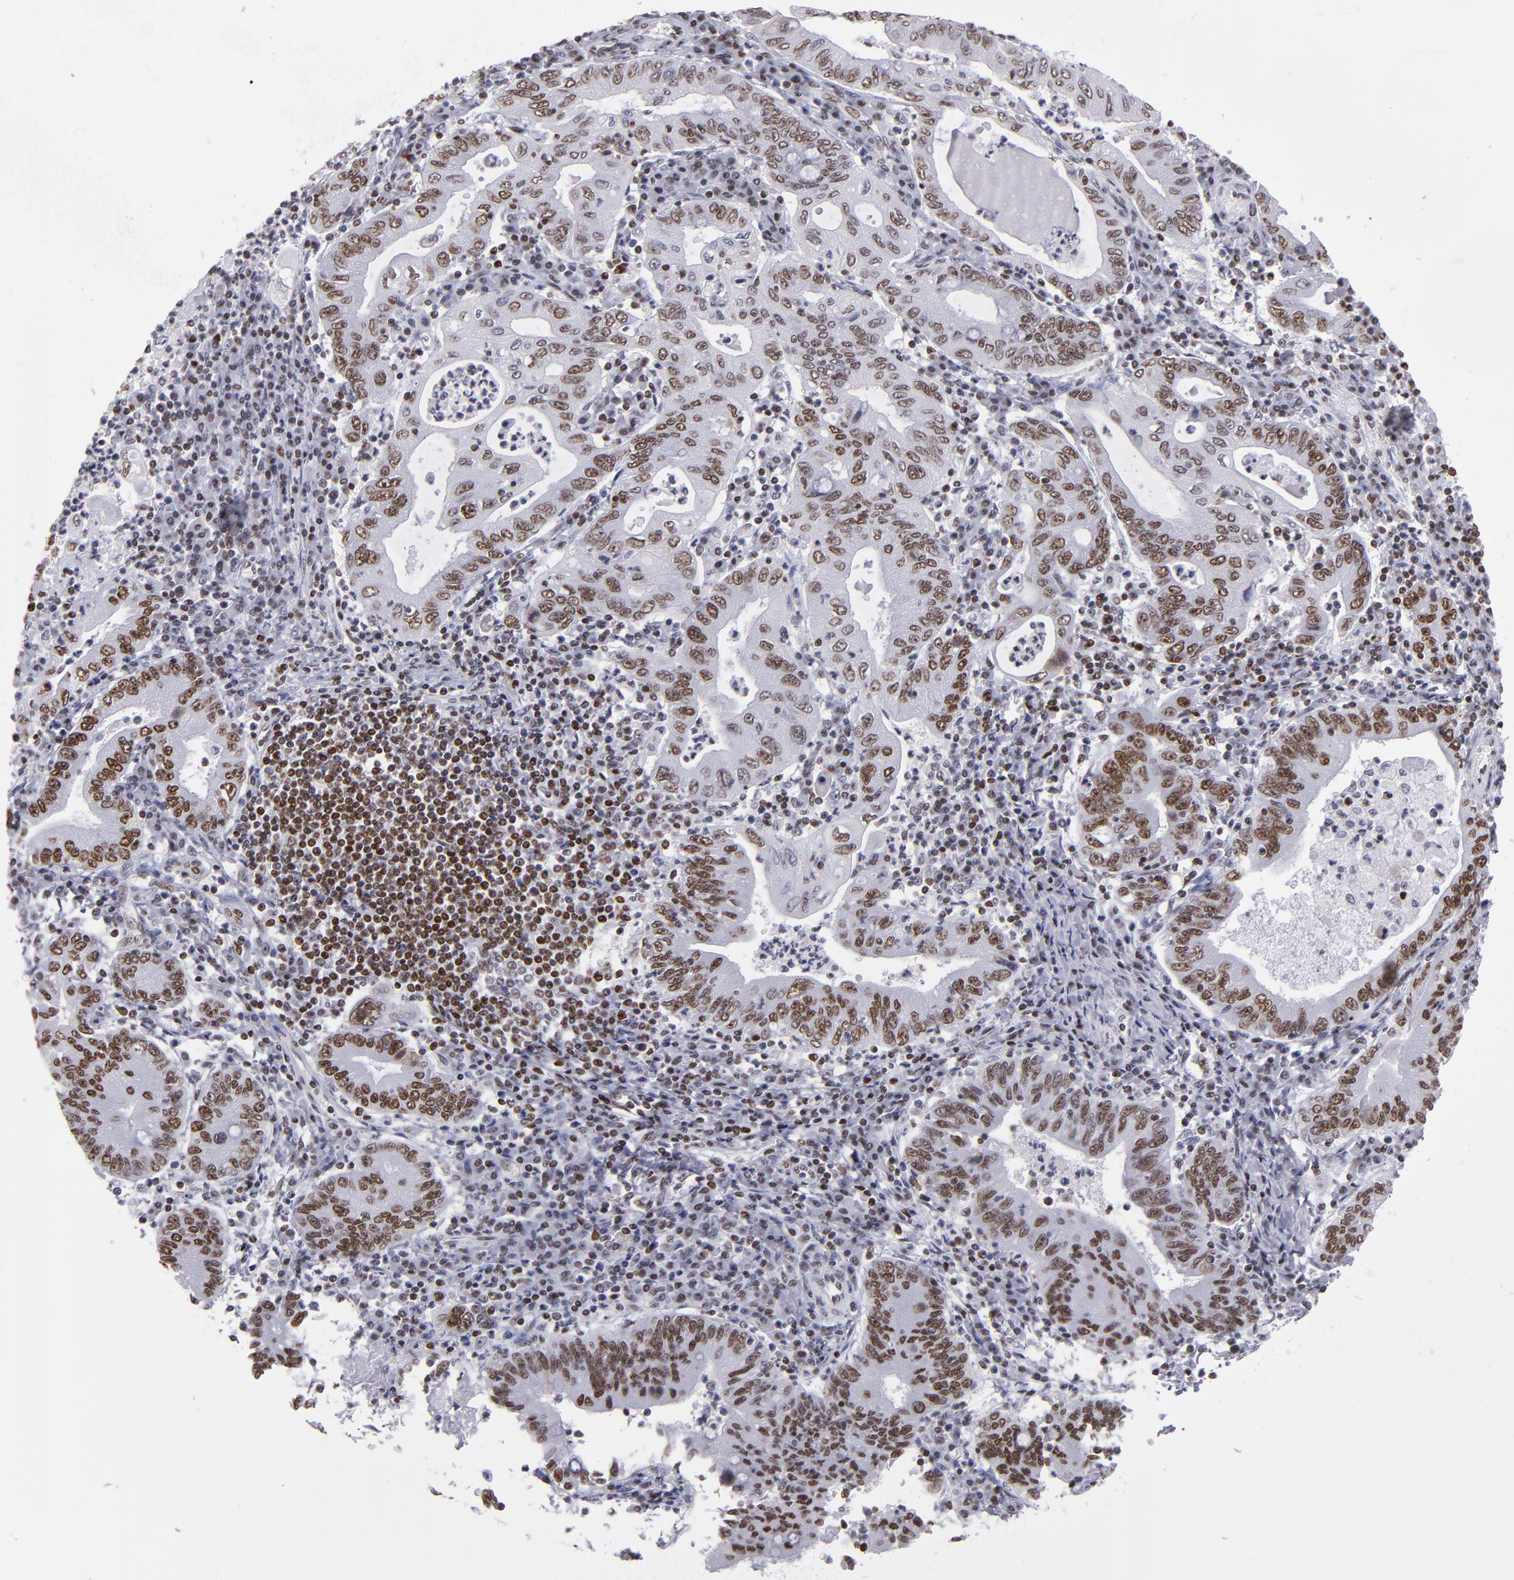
{"staining": {"intensity": "strong", "quantity": ">75%", "location": "nuclear"}, "tissue": "stomach cancer", "cell_type": "Tumor cells", "image_type": "cancer", "snomed": [{"axis": "morphology", "description": "Normal tissue, NOS"}, {"axis": "morphology", "description": "Adenocarcinoma, NOS"}, {"axis": "topography", "description": "Esophagus"}, {"axis": "topography", "description": "Stomach, upper"}, {"axis": "topography", "description": "Peripheral nerve tissue"}], "caption": "A photomicrograph of stomach cancer (adenocarcinoma) stained for a protein exhibits strong nuclear brown staining in tumor cells.", "gene": "TERF2", "patient": {"sex": "male", "age": 62}}